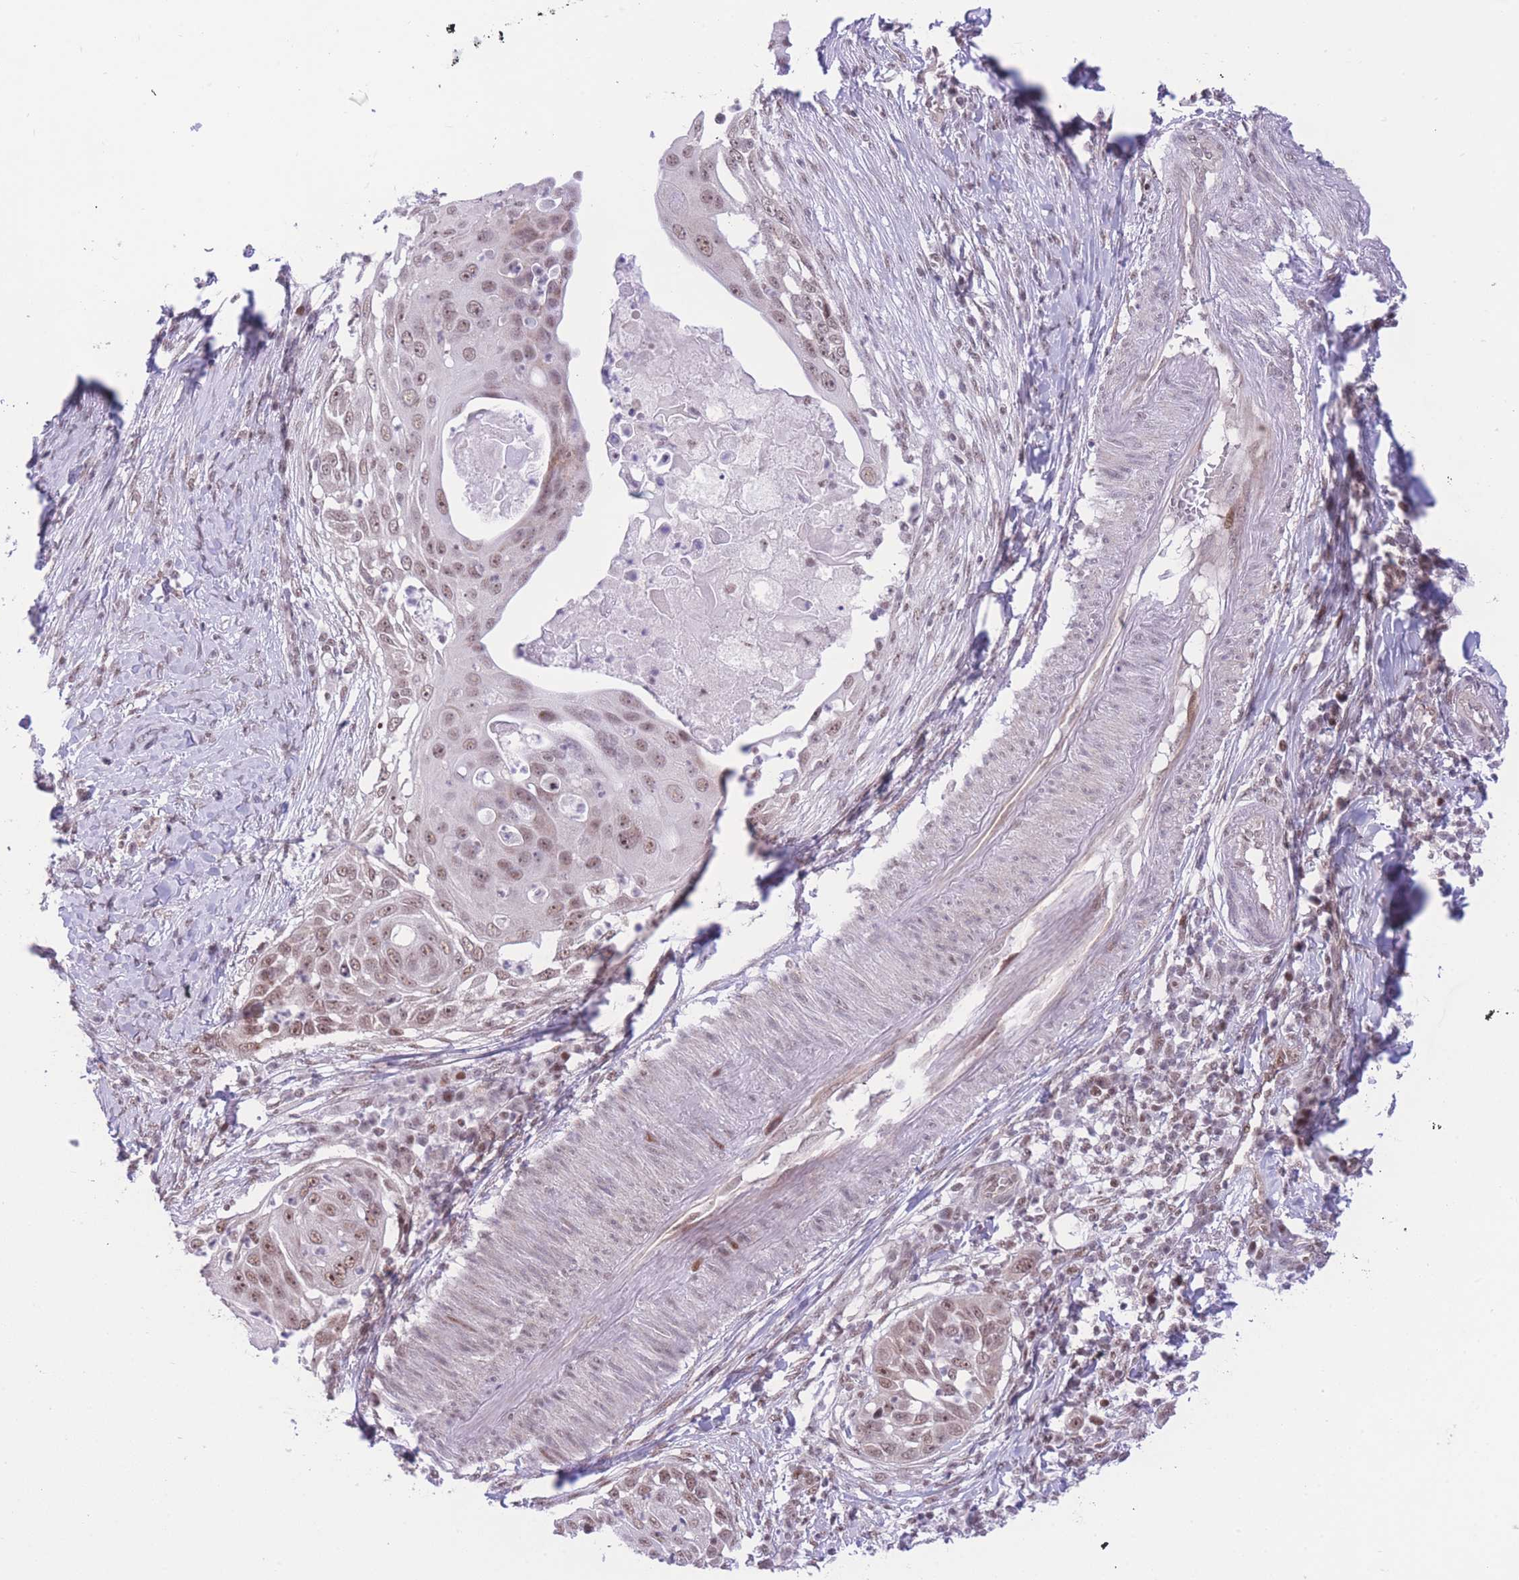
{"staining": {"intensity": "moderate", "quantity": ">75%", "location": "nuclear"}, "tissue": "skin cancer", "cell_type": "Tumor cells", "image_type": "cancer", "snomed": [{"axis": "morphology", "description": "Squamous cell carcinoma, NOS"}, {"axis": "topography", "description": "Skin"}], "caption": "DAB immunohistochemical staining of skin squamous cell carcinoma demonstrates moderate nuclear protein positivity in about >75% of tumor cells. Using DAB (brown) and hematoxylin (blue) stains, captured at high magnification using brightfield microscopy.", "gene": "PCIF1", "patient": {"sex": "female", "age": 44}}